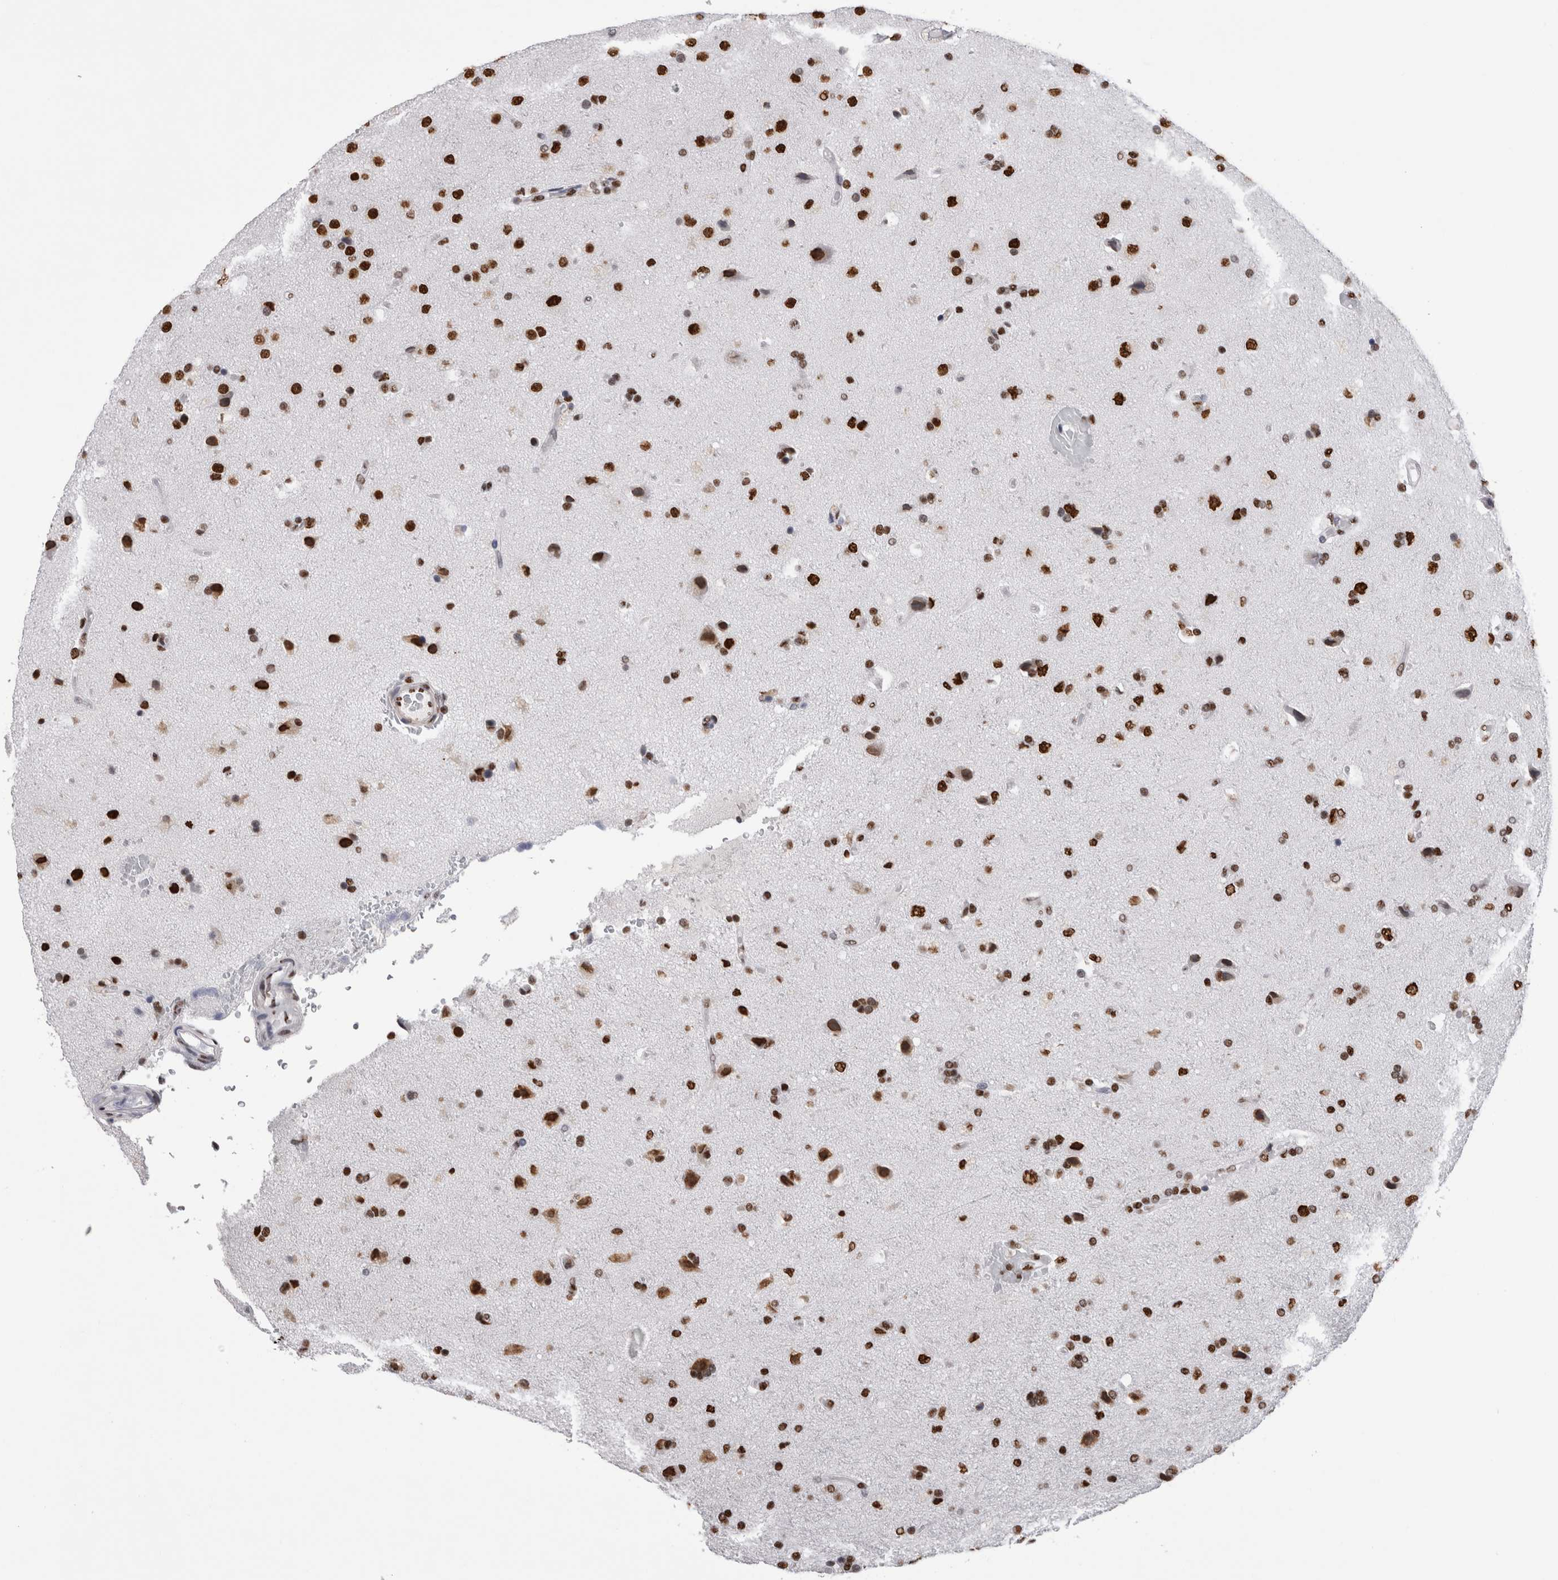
{"staining": {"intensity": "strong", "quantity": ">75%", "location": "nuclear"}, "tissue": "glioma", "cell_type": "Tumor cells", "image_type": "cancer", "snomed": [{"axis": "morphology", "description": "Glioma, malignant, High grade"}, {"axis": "topography", "description": "Brain"}], "caption": "Strong nuclear protein positivity is identified in approximately >75% of tumor cells in malignant glioma (high-grade).", "gene": "ALPK3", "patient": {"sex": "male", "age": 72}}